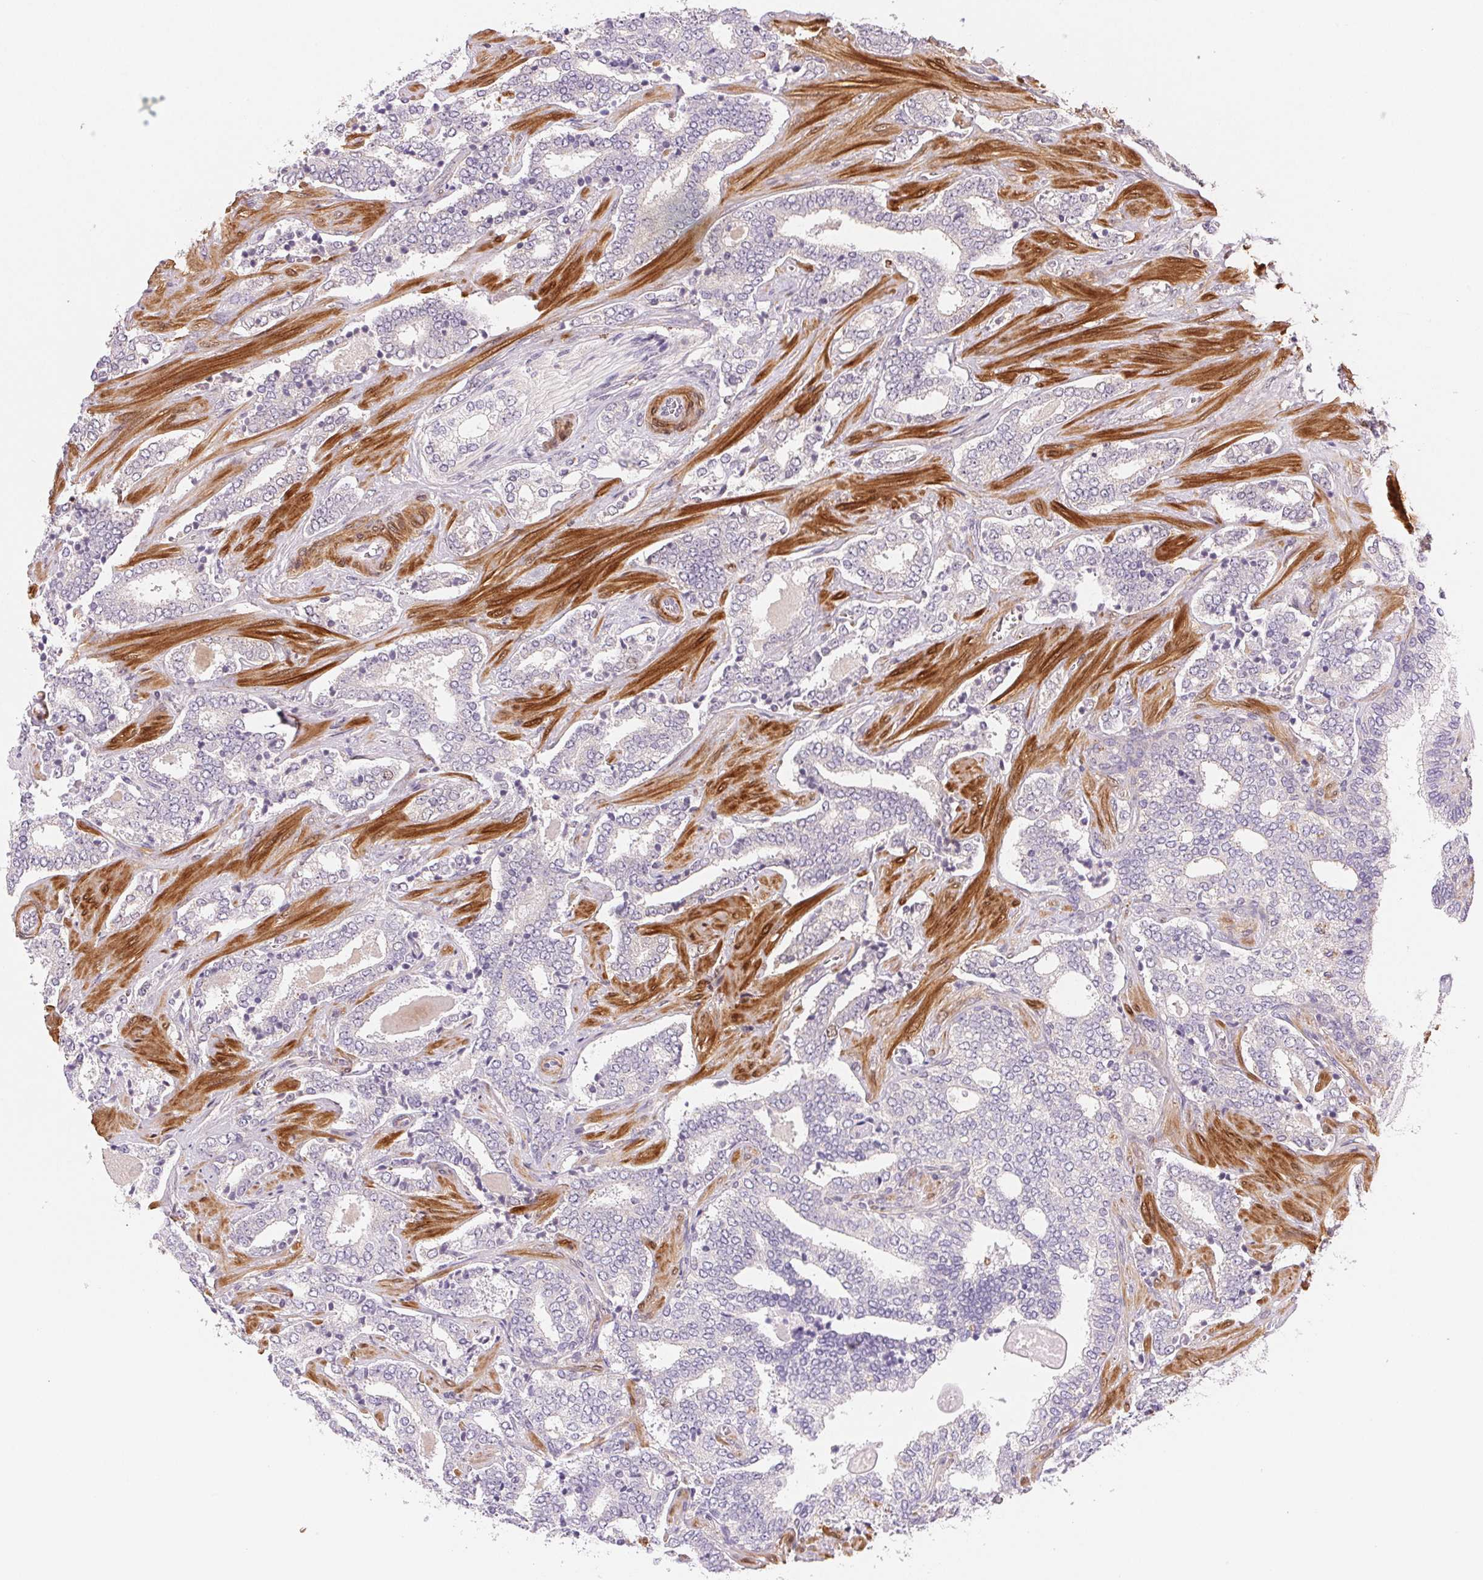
{"staining": {"intensity": "negative", "quantity": "none", "location": "none"}, "tissue": "prostate cancer", "cell_type": "Tumor cells", "image_type": "cancer", "snomed": [{"axis": "morphology", "description": "Adenocarcinoma, High grade"}, {"axis": "topography", "description": "Prostate"}], "caption": "Micrograph shows no significant protein positivity in tumor cells of prostate adenocarcinoma (high-grade). (DAB IHC visualized using brightfield microscopy, high magnification).", "gene": "SMTN", "patient": {"sex": "male", "age": 60}}